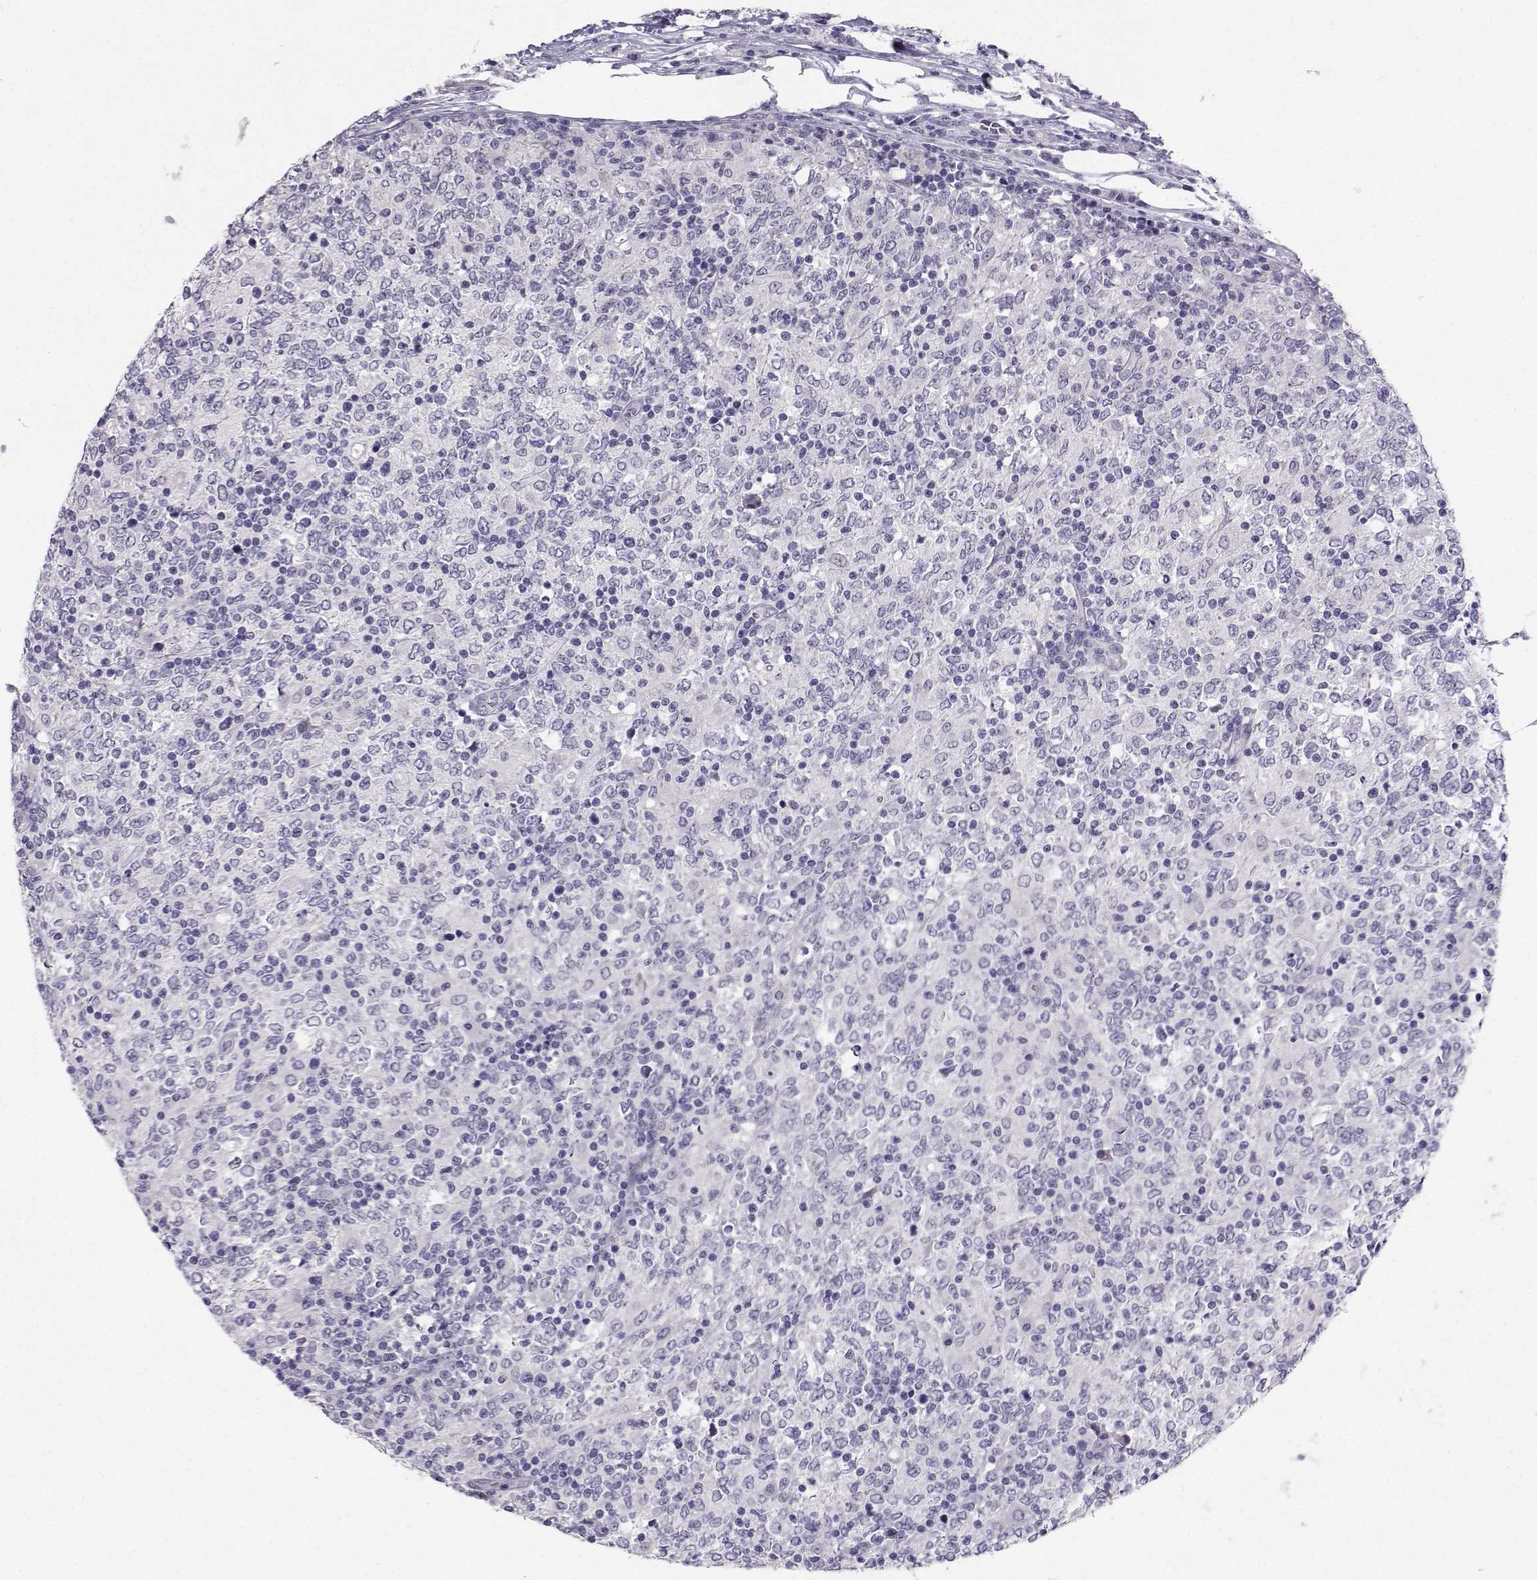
{"staining": {"intensity": "negative", "quantity": "none", "location": "none"}, "tissue": "lymphoma", "cell_type": "Tumor cells", "image_type": "cancer", "snomed": [{"axis": "morphology", "description": "Malignant lymphoma, non-Hodgkin's type, High grade"}, {"axis": "topography", "description": "Lymph node"}], "caption": "The immunohistochemistry (IHC) micrograph has no significant positivity in tumor cells of high-grade malignant lymphoma, non-Hodgkin's type tissue. (DAB (3,3'-diaminobenzidine) immunohistochemistry (IHC) with hematoxylin counter stain).", "gene": "CARTPT", "patient": {"sex": "female", "age": 84}}